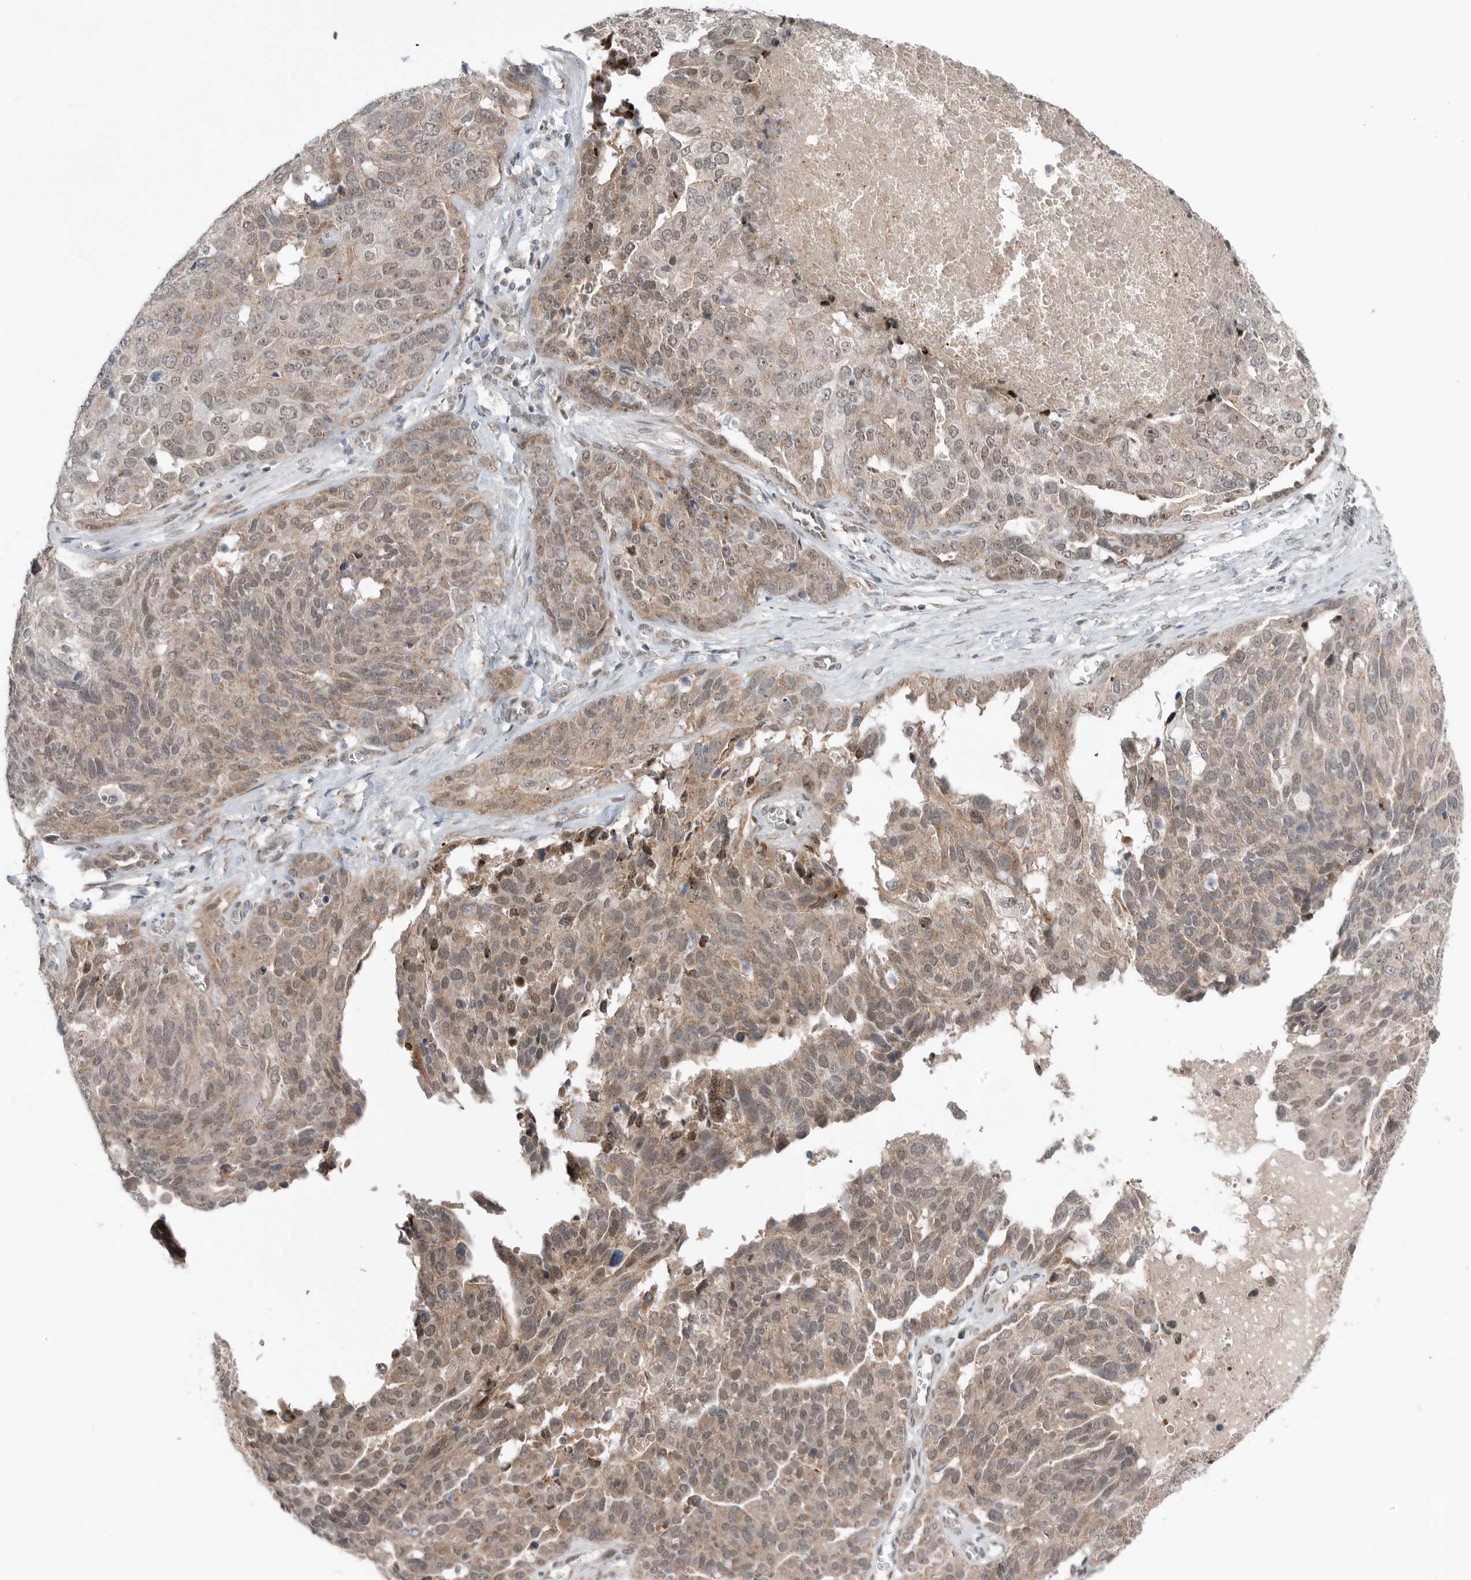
{"staining": {"intensity": "weak", "quantity": ">75%", "location": "cytoplasmic/membranous,nuclear"}, "tissue": "ovarian cancer", "cell_type": "Tumor cells", "image_type": "cancer", "snomed": [{"axis": "morphology", "description": "Cystadenocarcinoma, serous, NOS"}, {"axis": "topography", "description": "Ovary"}], "caption": "Immunohistochemical staining of human ovarian cancer (serous cystadenocarcinoma) displays weak cytoplasmic/membranous and nuclear protein positivity in approximately >75% of tumor cells.", "gene": "NTAQ1", "patient": {"sex": "female", "age": 44}}